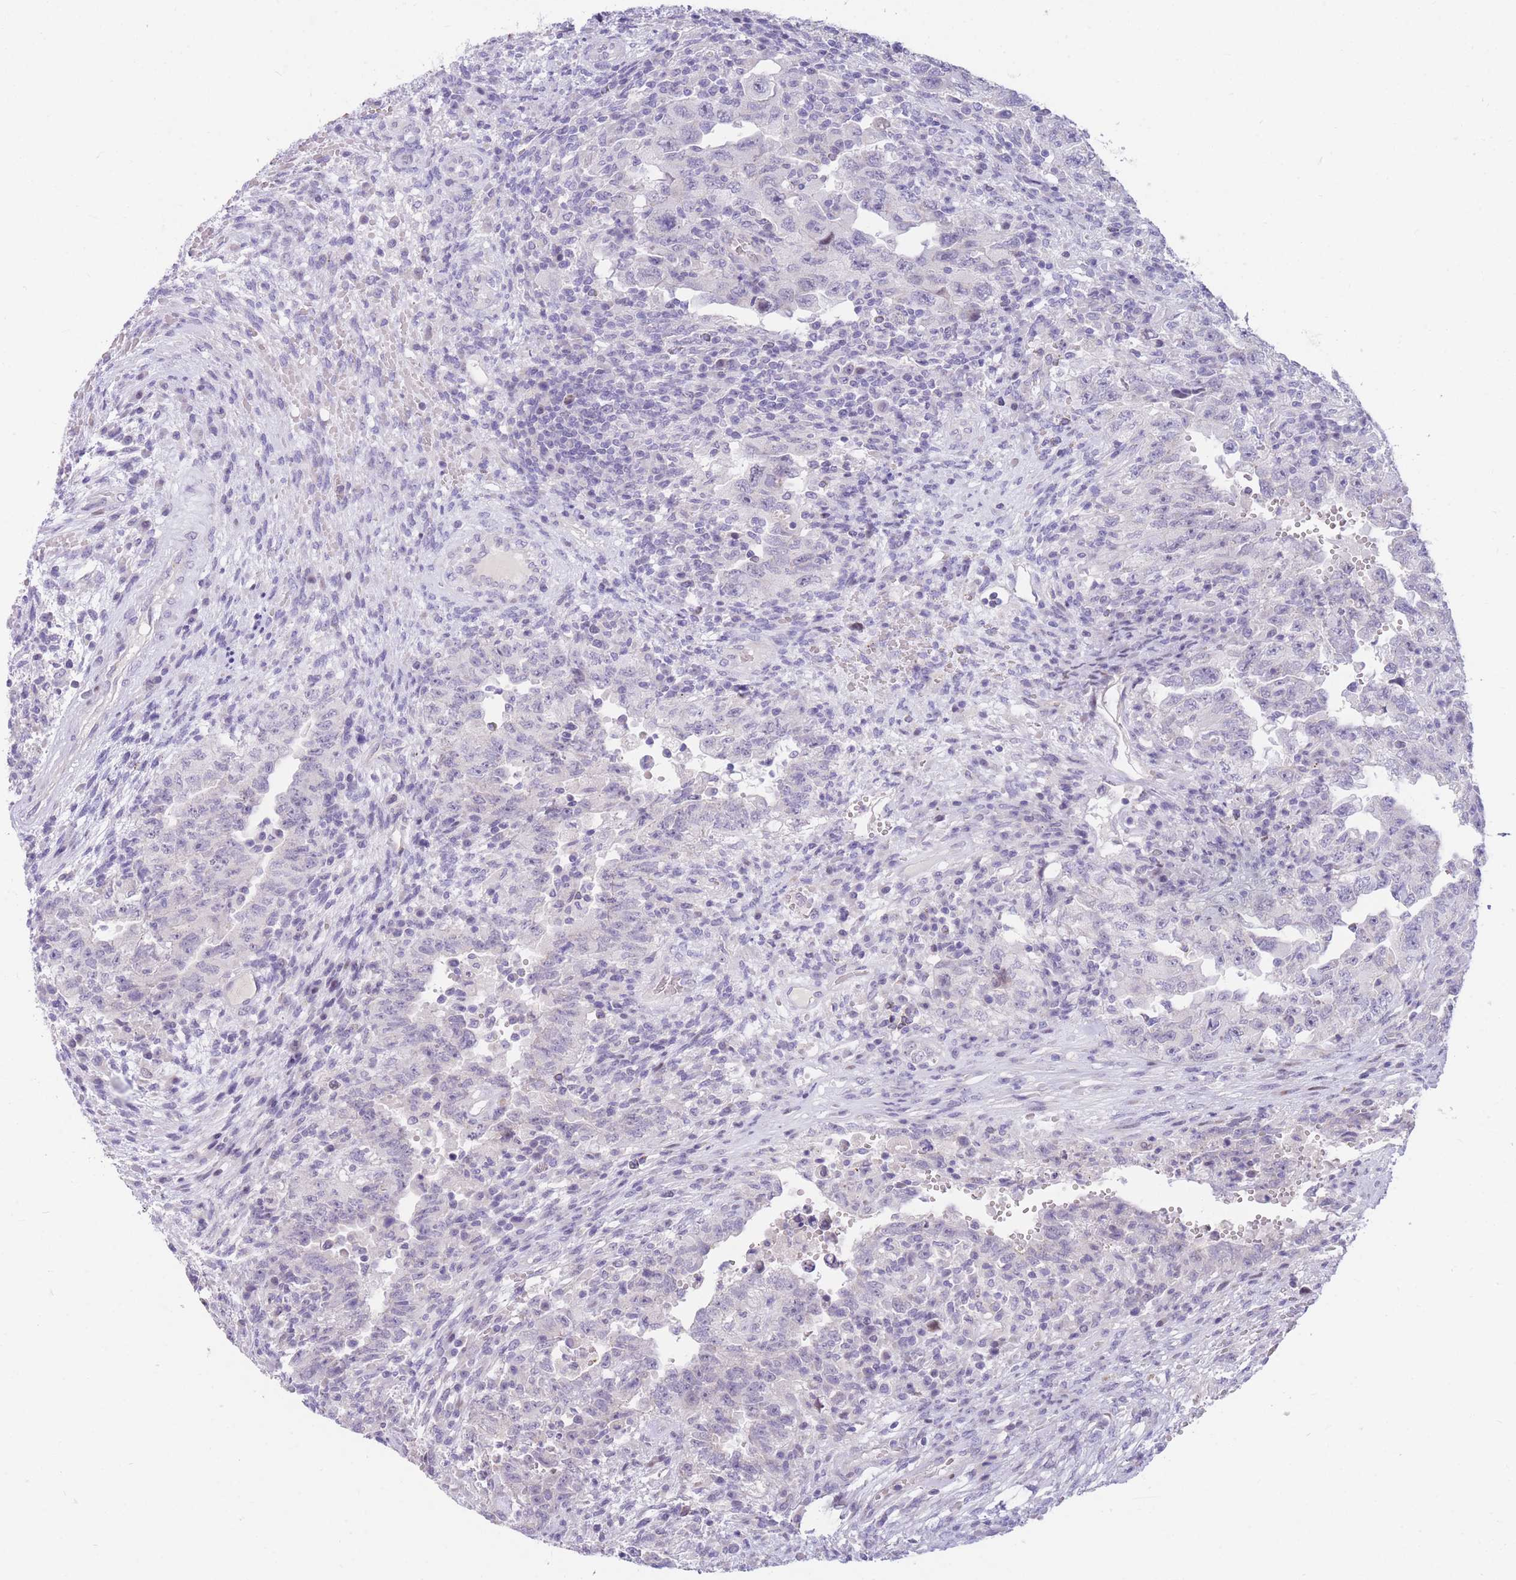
{"staining": {"intensity": "negative", "quantity": "none", "location": "none"}, "tissue": "testis cancer", "cell_type": "Tumor cells", "image_type": "cancer", "snomed": [{"axis": "morphology", "description": "Carcinoma, Embryonal, NOS"}, {"axis": "topography", "description": "Testis"}], "caption": "Embryonal carcinoma (testis) stained for a protein using IHC reveals no expression tumor cells.", "gene": "SHCBP1", "patient": {"sex": "male", "age": 26}}